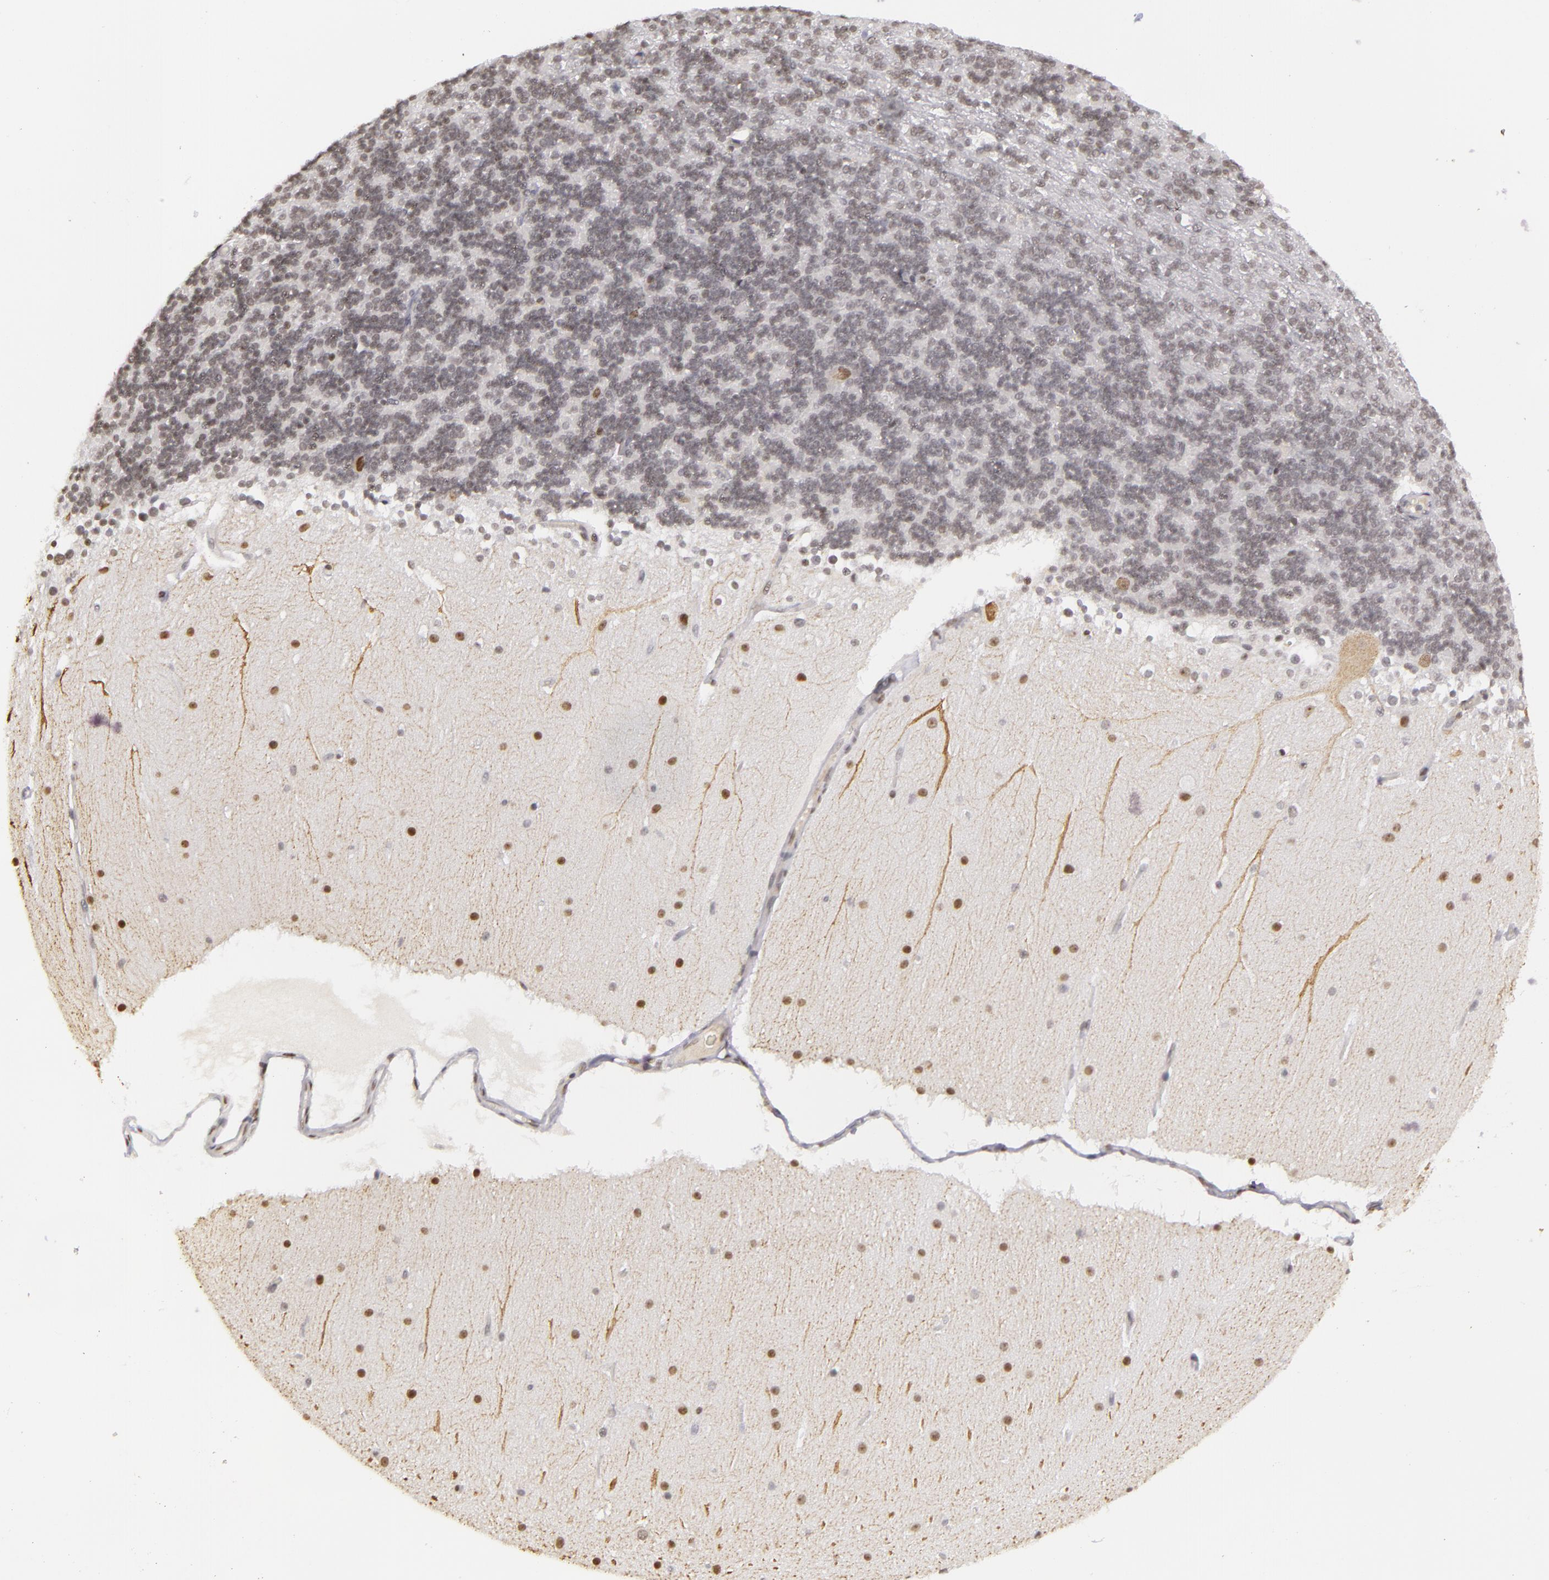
{"staining": {"intensity": "negative", "quantity": "none", "location": "none"}, "tissue": "cerebellum", "cell_type": "Cells in granular layer", "image_type": "normal", "snomed": [{"axis": "morphology", "description": "Normal tissue, NOS"}, {"axis": "topography", "description": "Cerebellum"}], "caption": "This is an immunohistochemistry (IHC) histopathology image of normal cerebellum. There is no expression in cells in granular layer.", "gene": "RRP7A", "patient": {"sex": "female", "age": 19}}